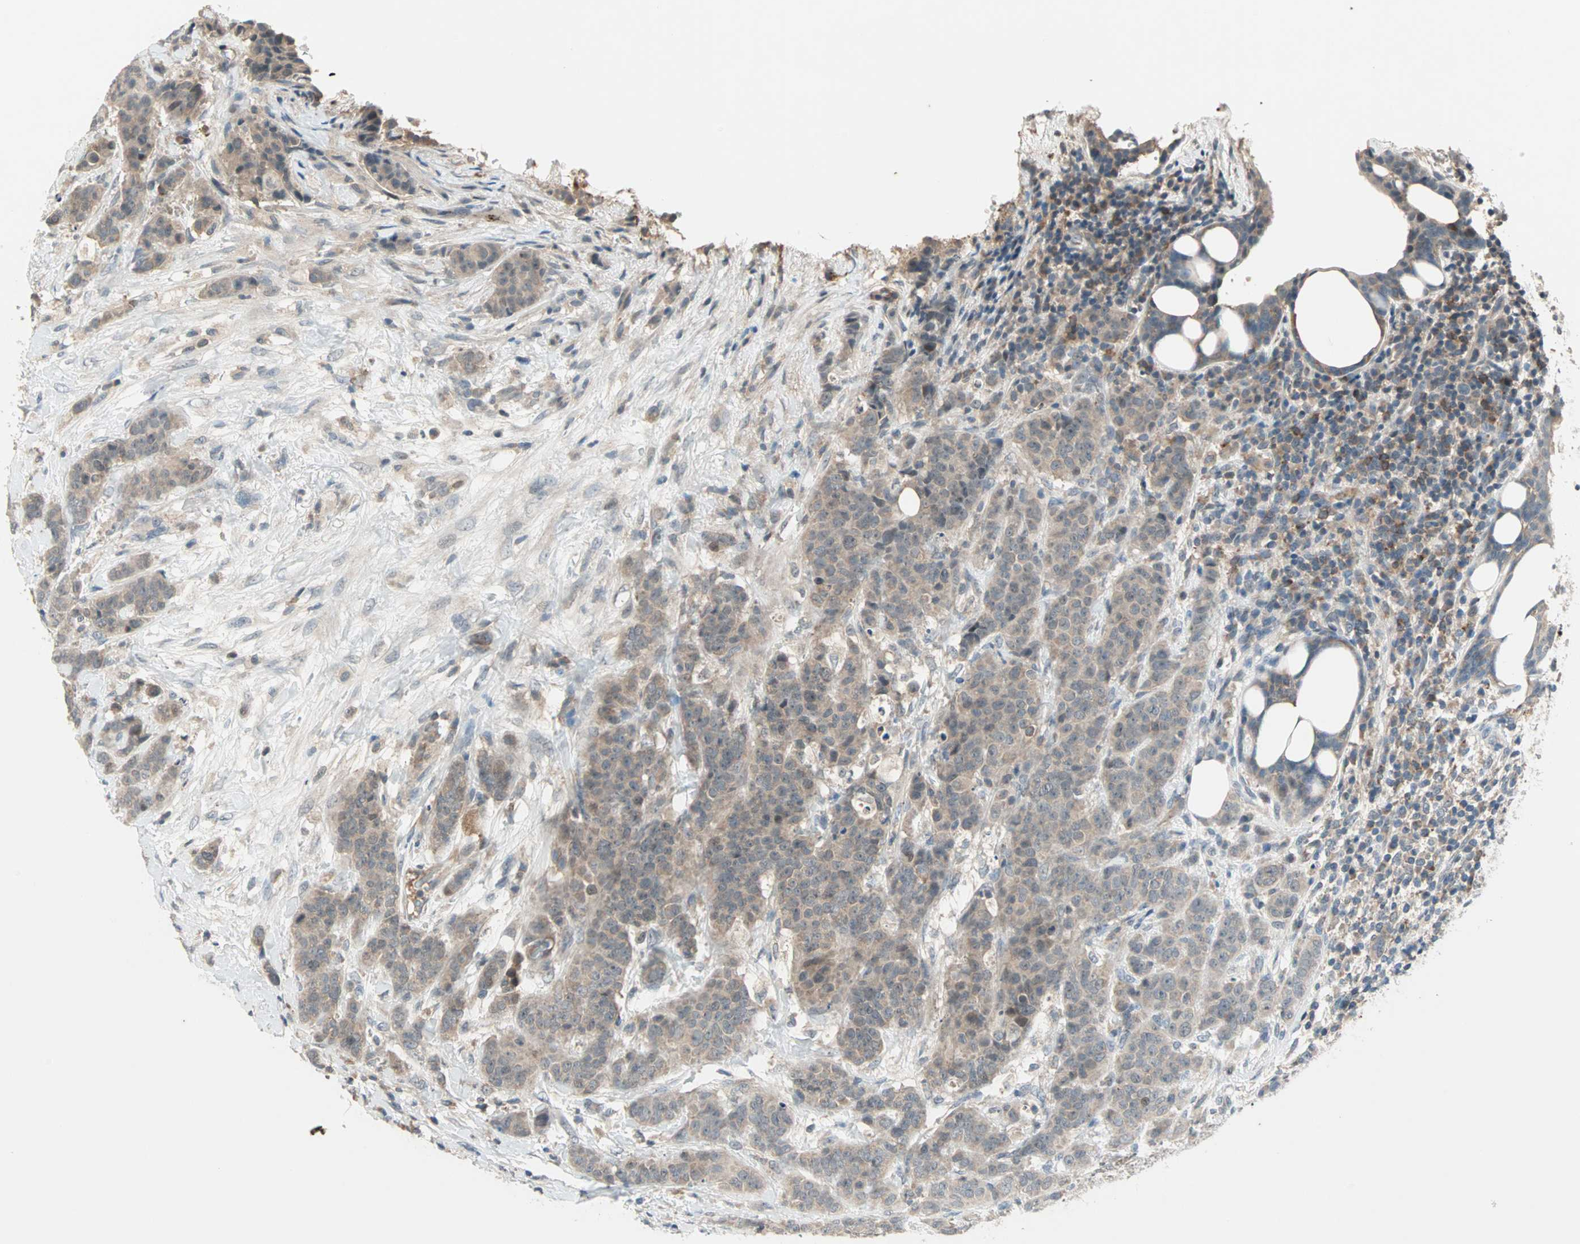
{"staining": {"intensity": "weak", "quantity": ">75%", "location": "cytoplasmic/membranous"}, "tissue": "breast cancer", "cell_type": "Tumor cells", "image_type": "cancer", "snomed": [{"axis": "morphology", "description": "Duct carcinoma"}, {"axis": "topography", "description": "Breast"}], "caption": "Protein expression analysis of breast cancer exhibits weak cytoplasmic/membranous staining in approximately >75% of tumor cells. The staining was performed using DAB, with brown indicating positive protein expression. Nuclei are stained blue with hematoxylin.", "gene": "PROS1", "patient": {"sex": "female", "age": 40}}